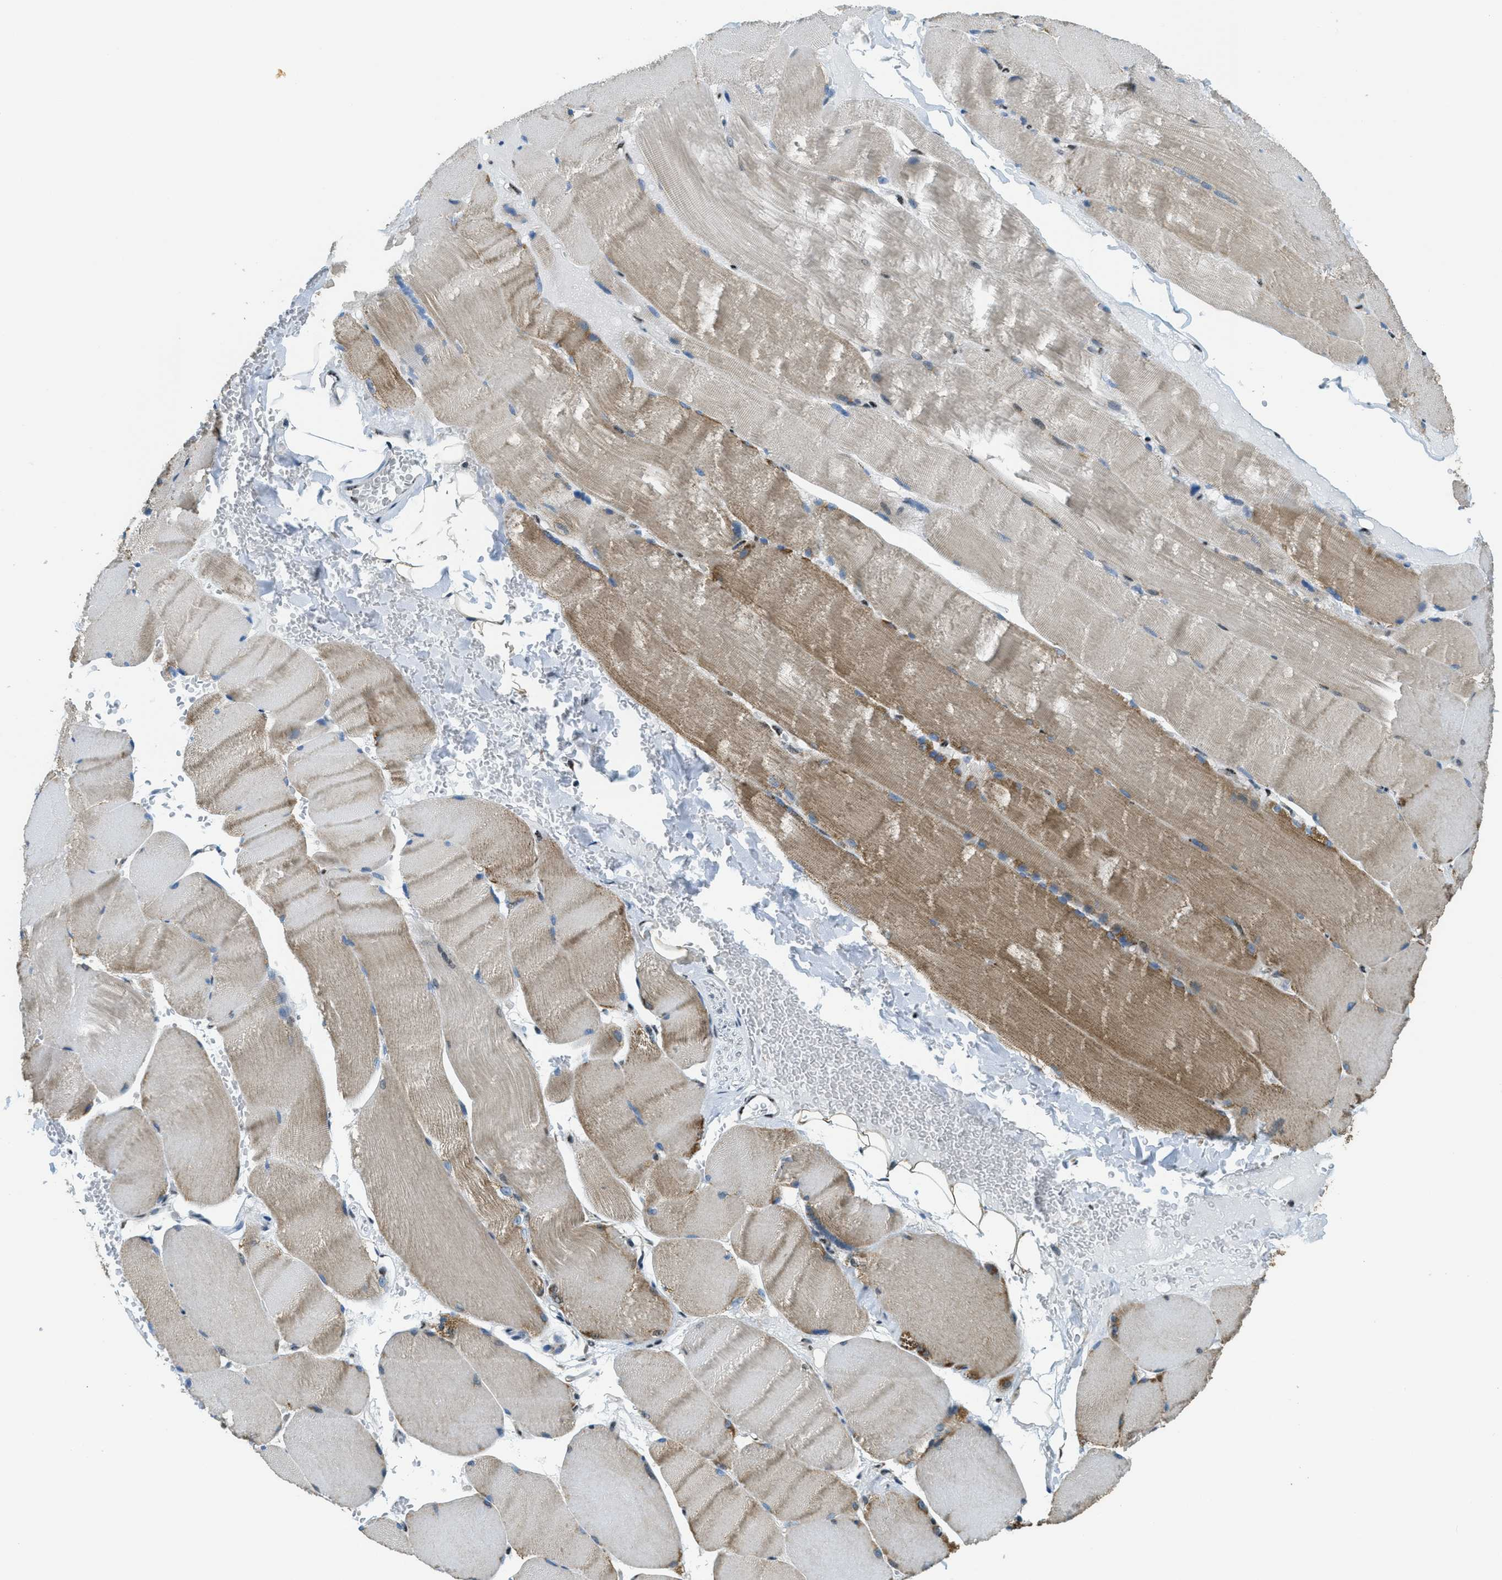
{"staining": {"intensity": "weak", "quantity": "25%-75%", "location": "cytoplasmic/membranous"}, "tissue": "skeletal muscle", "cell_type": "Myocytes", "image_type": "normal", "snomed": [{"axis": "morphology", "description": "Normal tissue, NOS"}, {"axis": "topography", "description": "Skin"}, {"axis": "topography", "description": "Skeletal muscle"}], "caption": "The photomicrograph demonstrates staining of unremarkable skeletal muscle, revealing weak cytoplasmic/membranous protein staining (brown color) within myocytes.", "gene": "SP100", "patient": {"sex": "male", "age": 83}}